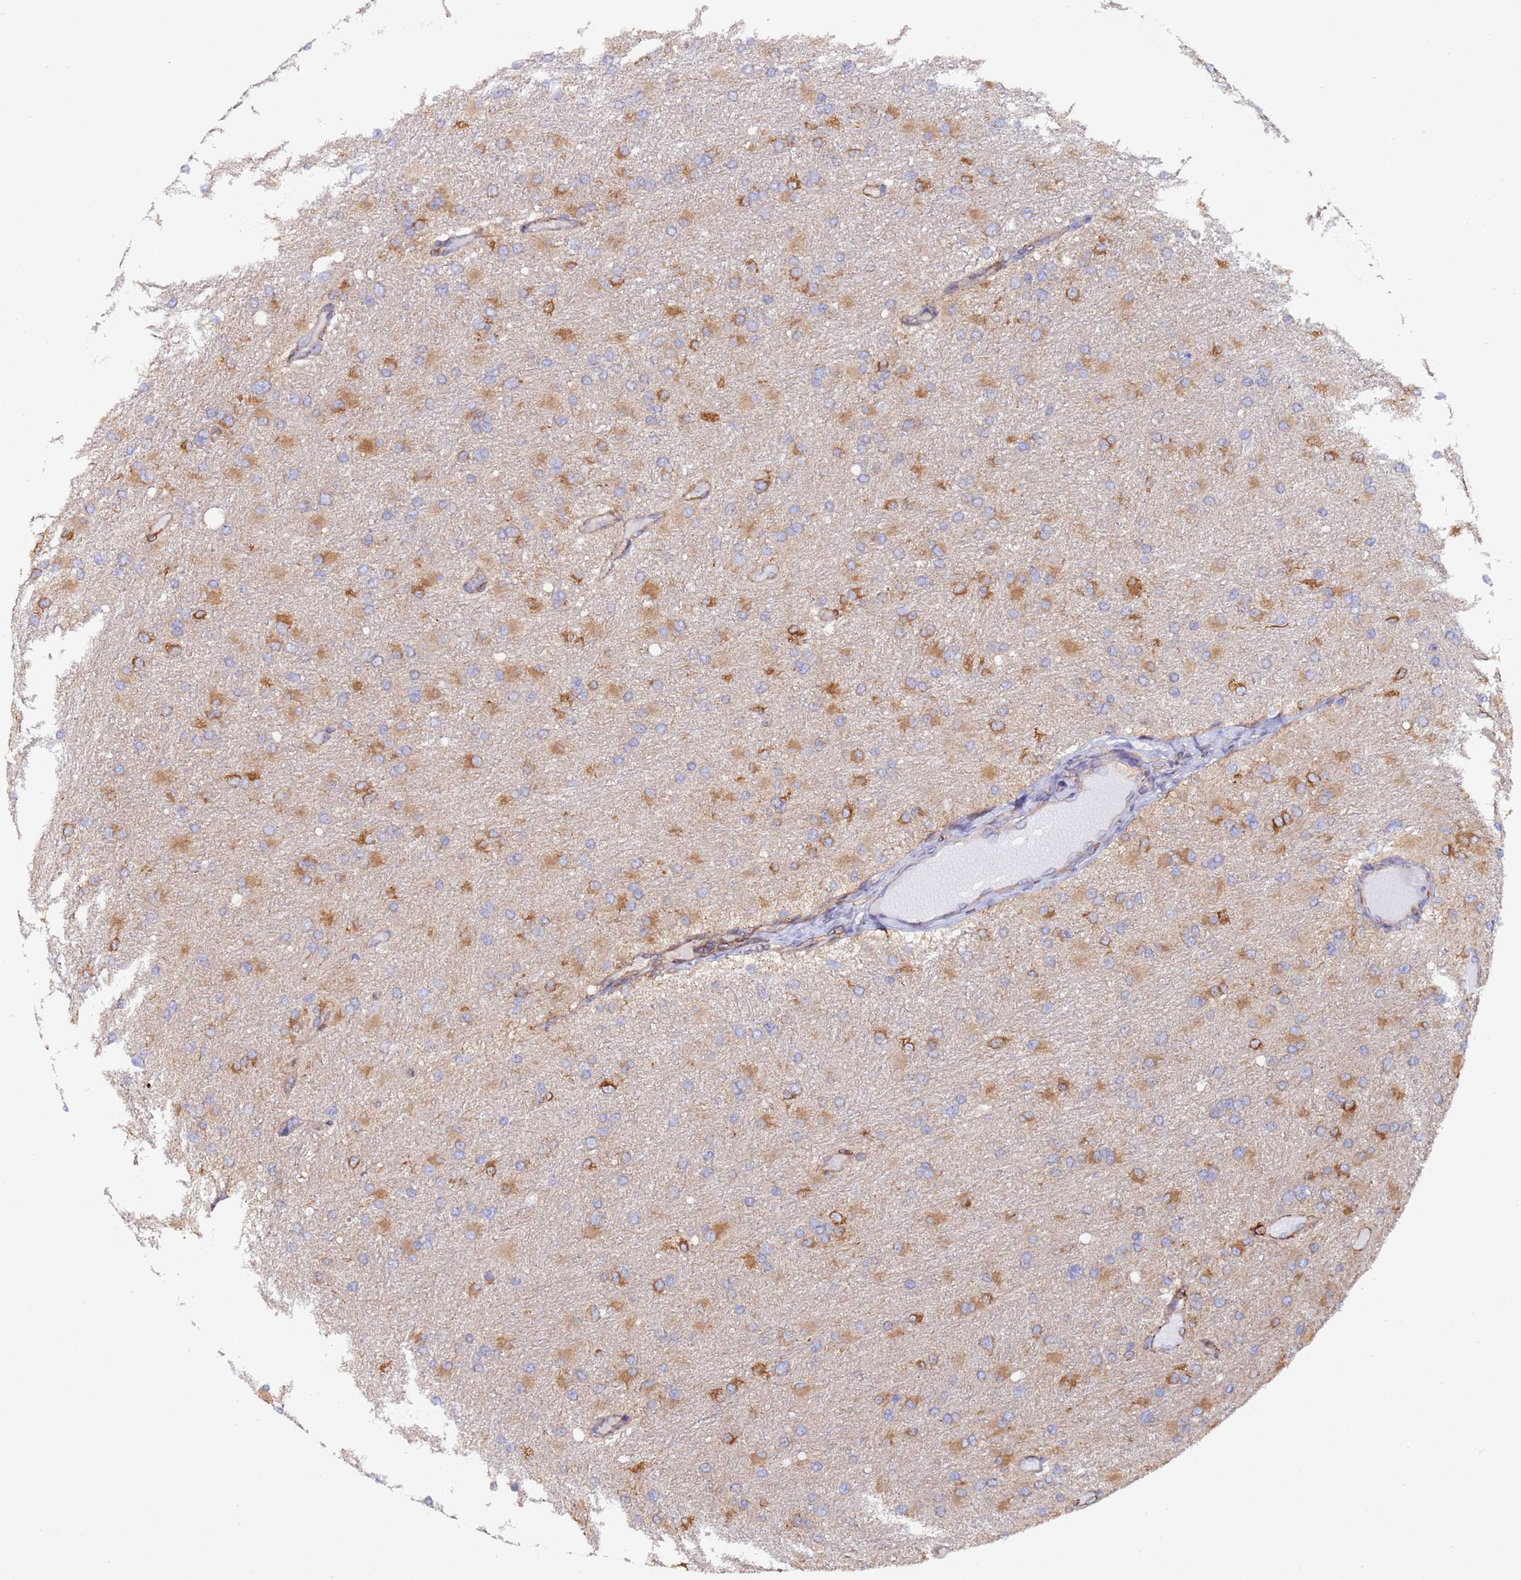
{"staining": {"intensity": "moderate", "quantity": "25%-75%", "location": "cytoplasmic/membranous"}, "tissue": "glioma", "cell_type": "Tumor cells", "image_type": "cancer", "snomed": [{"axis": "morphology", "description": "Glioma, malignant, High grade"}, {"axis": "topography", "description": "Cerebral cortex"}], "caption": "Glioma stained with a protein marker exhibits moderate staining in tumor cells.", "gene": "ZNF844", "patient": {"sex": "female", "age": 36}}